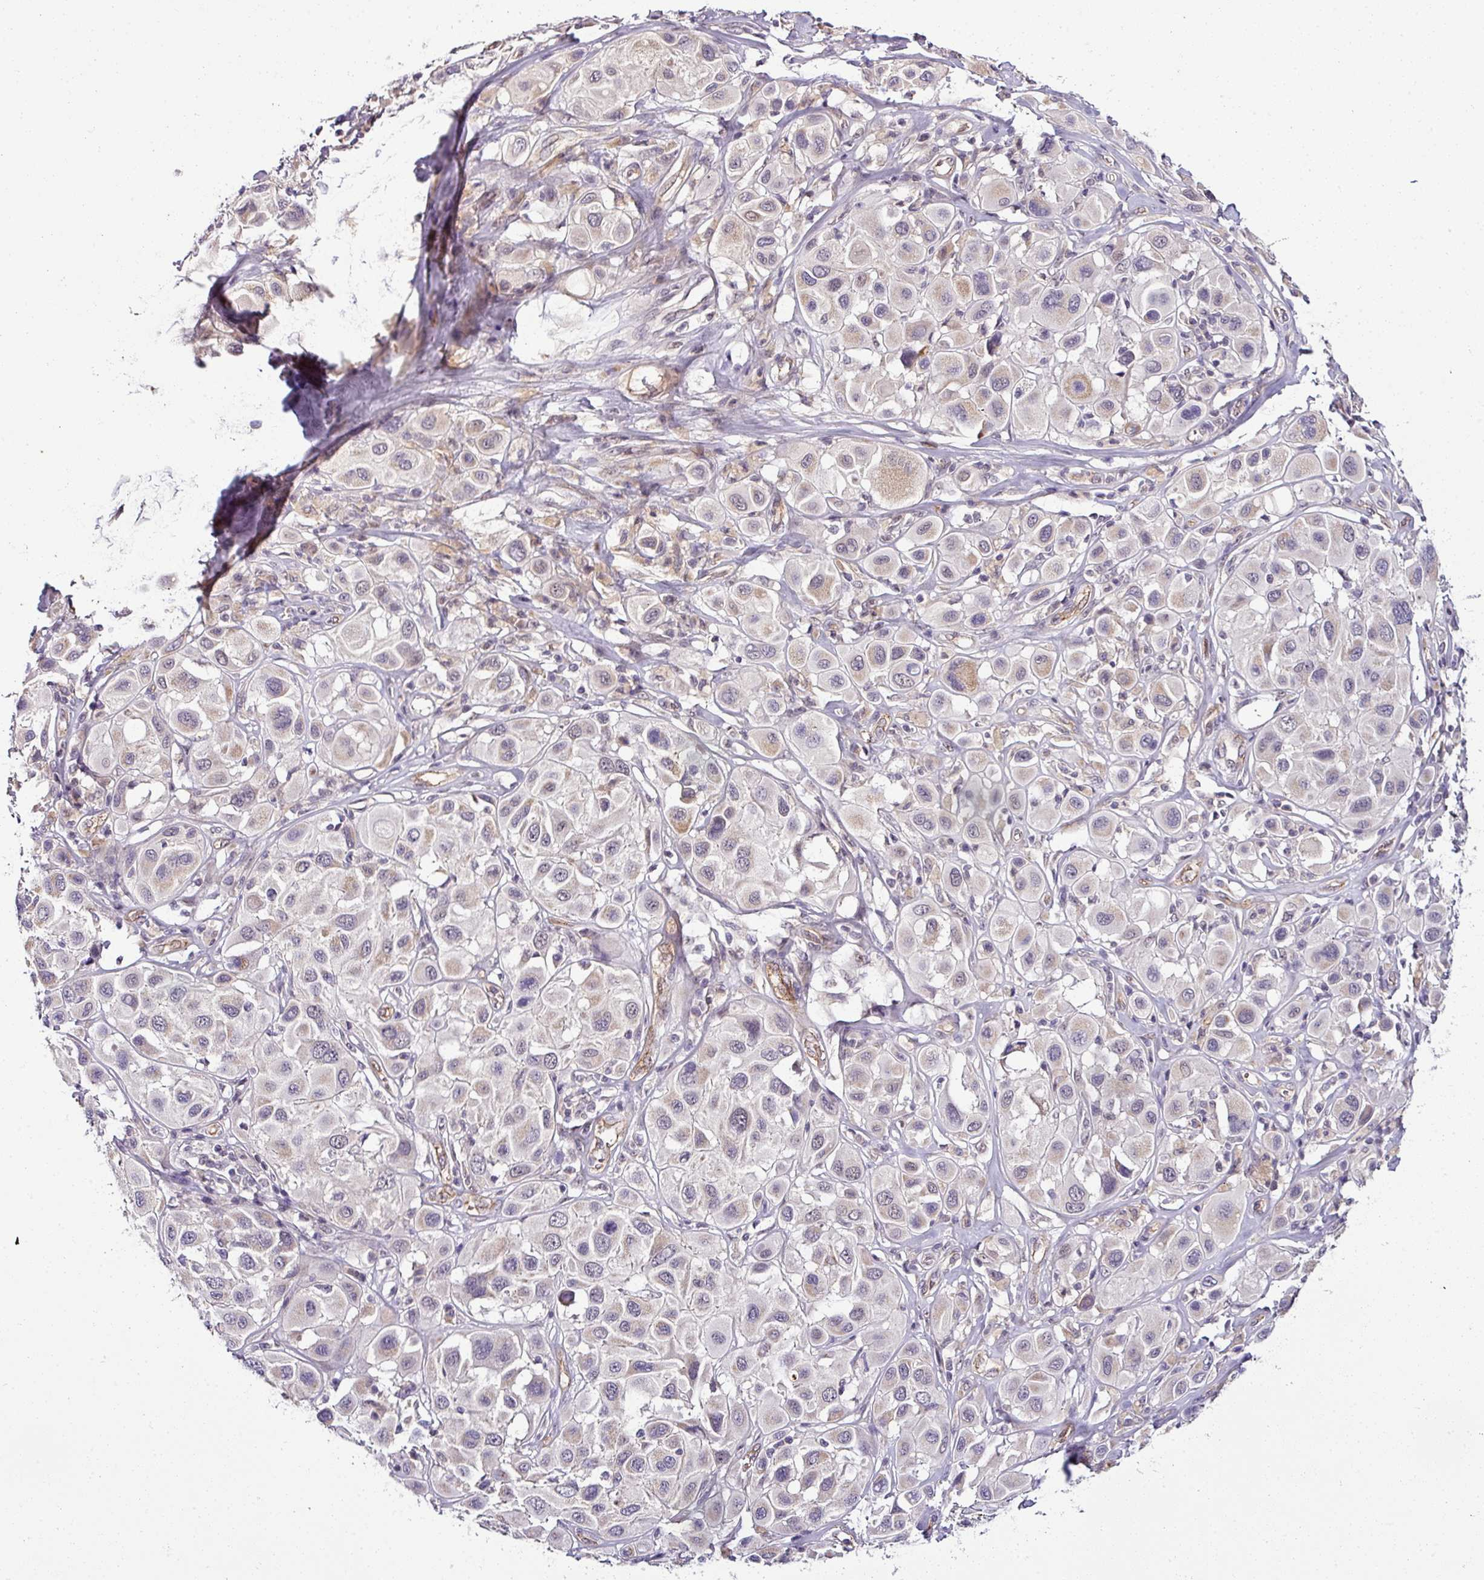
{"staining": {"intensity": "weak", "quantity": "<25%", "location": "cytoplasmic/membranous"}, "tissue": "melanoma", "cell_type": "Tumor cells", "image_type": "cancer", "snomed": [{"axis": "morphology", "description": "Malignant melanoma, Metastatic site"}, {"axis": "topography", "description": "Skin"}], "caption": "Immunohistochemistry (IHC) photomicrograph of human malignant melanoma (metastatic site) stained for a protein (brown), which reveals no expression in tumor cells.", "gene": "NAPSA", "patient": {"sex": "male", "age": 41}}